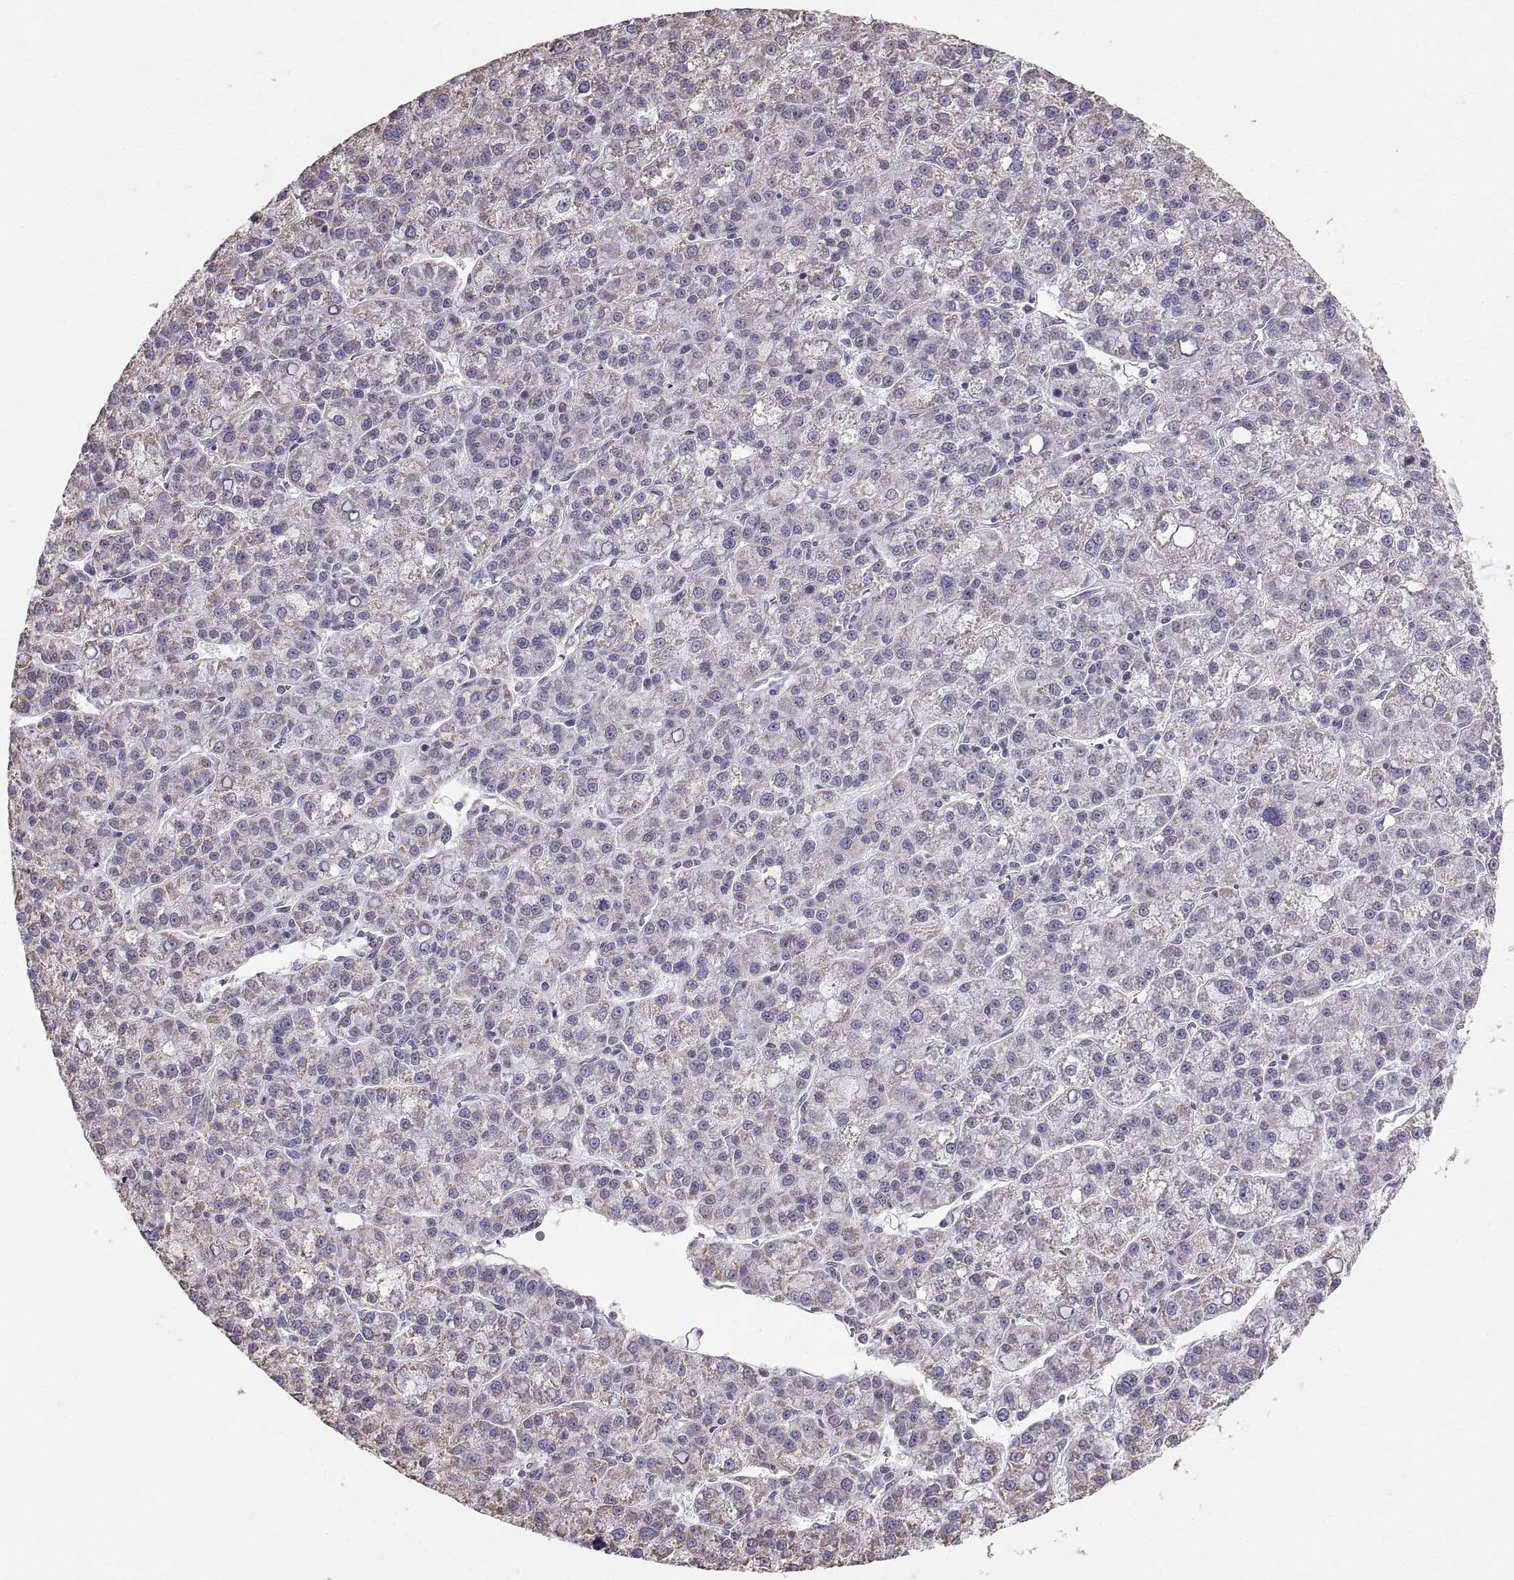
{"staining": {"intensity": "weak", "quantity": "25%-75%", "location": "cytoplasmic/membranous"}, "tissue": "liver cancer", "cell_type": "Tumor cells", "image_type": "cancer", "snomed": [{"axis": "morphology", "description": "Carcinoma, Hepatocellular, NOS"}, {"axis": "topography", "description": "Liver"}], "caption": "Protein staining demonstrates weak cytoplasmic/membranous staining in approximately 25%-75% of tumor cells in liver hepatocellular carcinoma.", "gene": "STMND1", "patient": {"sex": "female", "age": 60}}